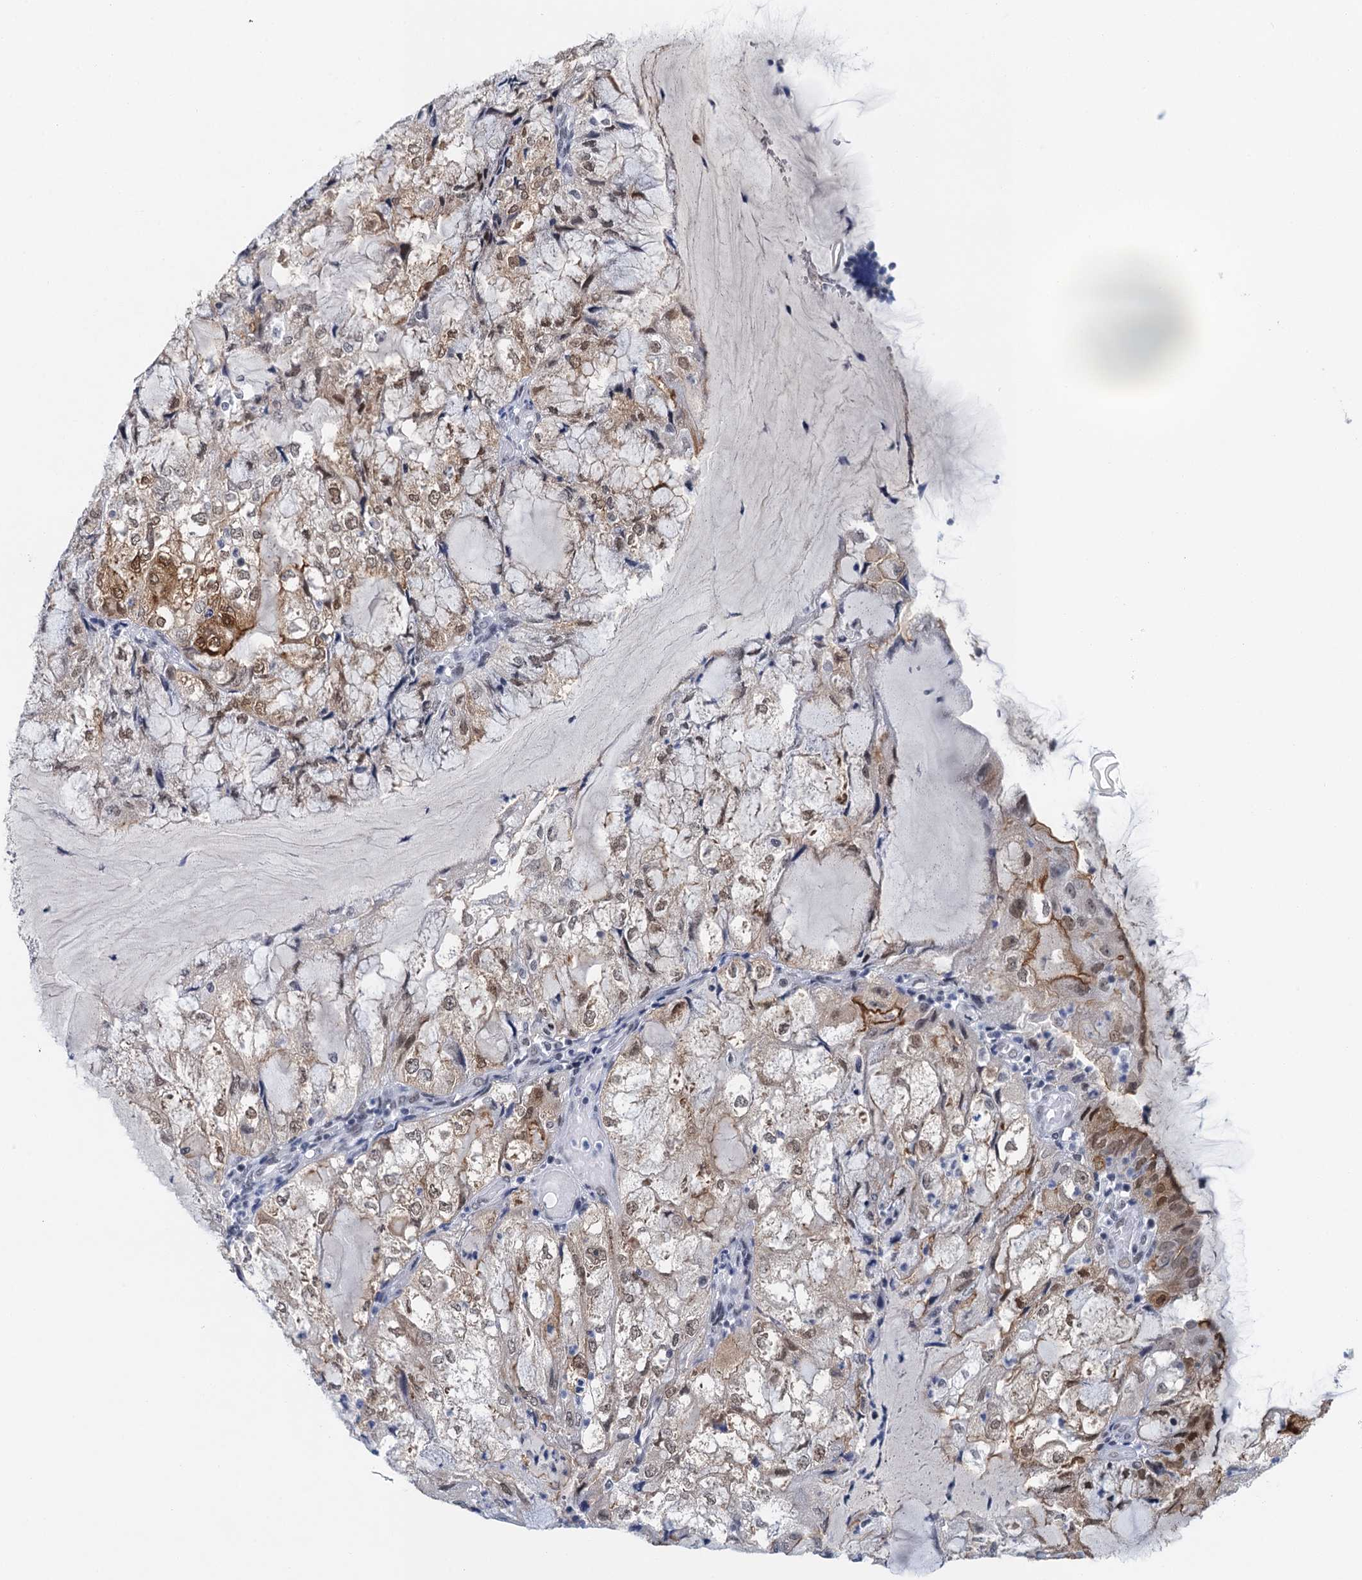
{"staining": {"intensity": "moderate", "quantity": "25%-75%", "location": "cytoplasmic/membranous,nuclear"}, "tissue": "endometrial cancer", "cell_type": "Tumor cells", "image_type": "cancer", "snomed": [{"axis": "morphology", "description": "Adenocarcinoma, NOS"}, {"axis": "topography", "description": "Endometrium"}], "caption": "The photomicrograph exhibits staining of endometrial cancer (adenocarcinoma), revealing moderate cytoplasmic/membranous and nuclear protein staining (brown color) within tumor cells. (DAB = brown stain, brightfield microscopy at high magnification).", "gene": "EPS8L1", "patient": {"sex": "female", "age": 81}}